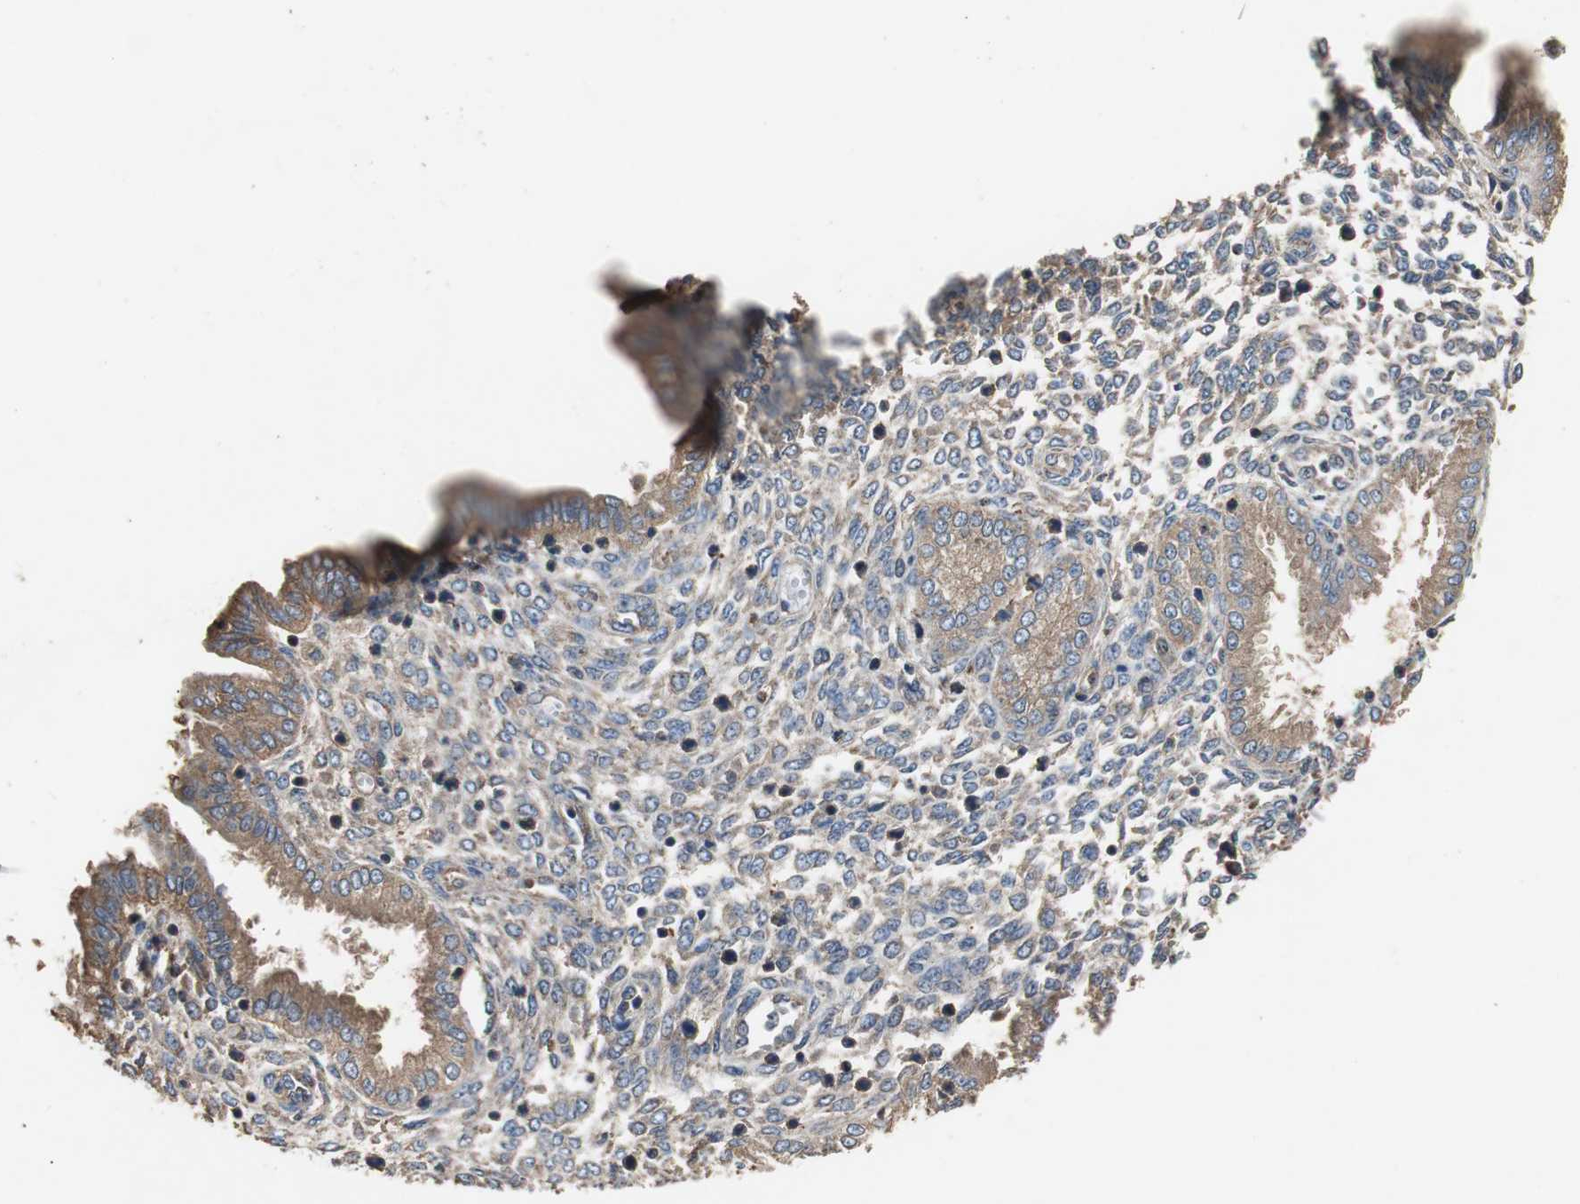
{"staining": {"intensity": "weak", "quantity": "25%-75%", "location": "cytoplasmic/membranous"}, "tissue": "endometrium", "cell_type": "Cells in endometrial stroma", "image_type": "normal", "snomed": [{"axis": "morphology", "description": "Normal tissue, NOS"}, {"axis": "topography", "description": "Endometrium"}], "caption": "Endometrium stained with a protein marker shows weak staining in cells in endometrial stroma.", "gene": "TNFRSF14", "patient": {"sex": "female", "age": 33}}